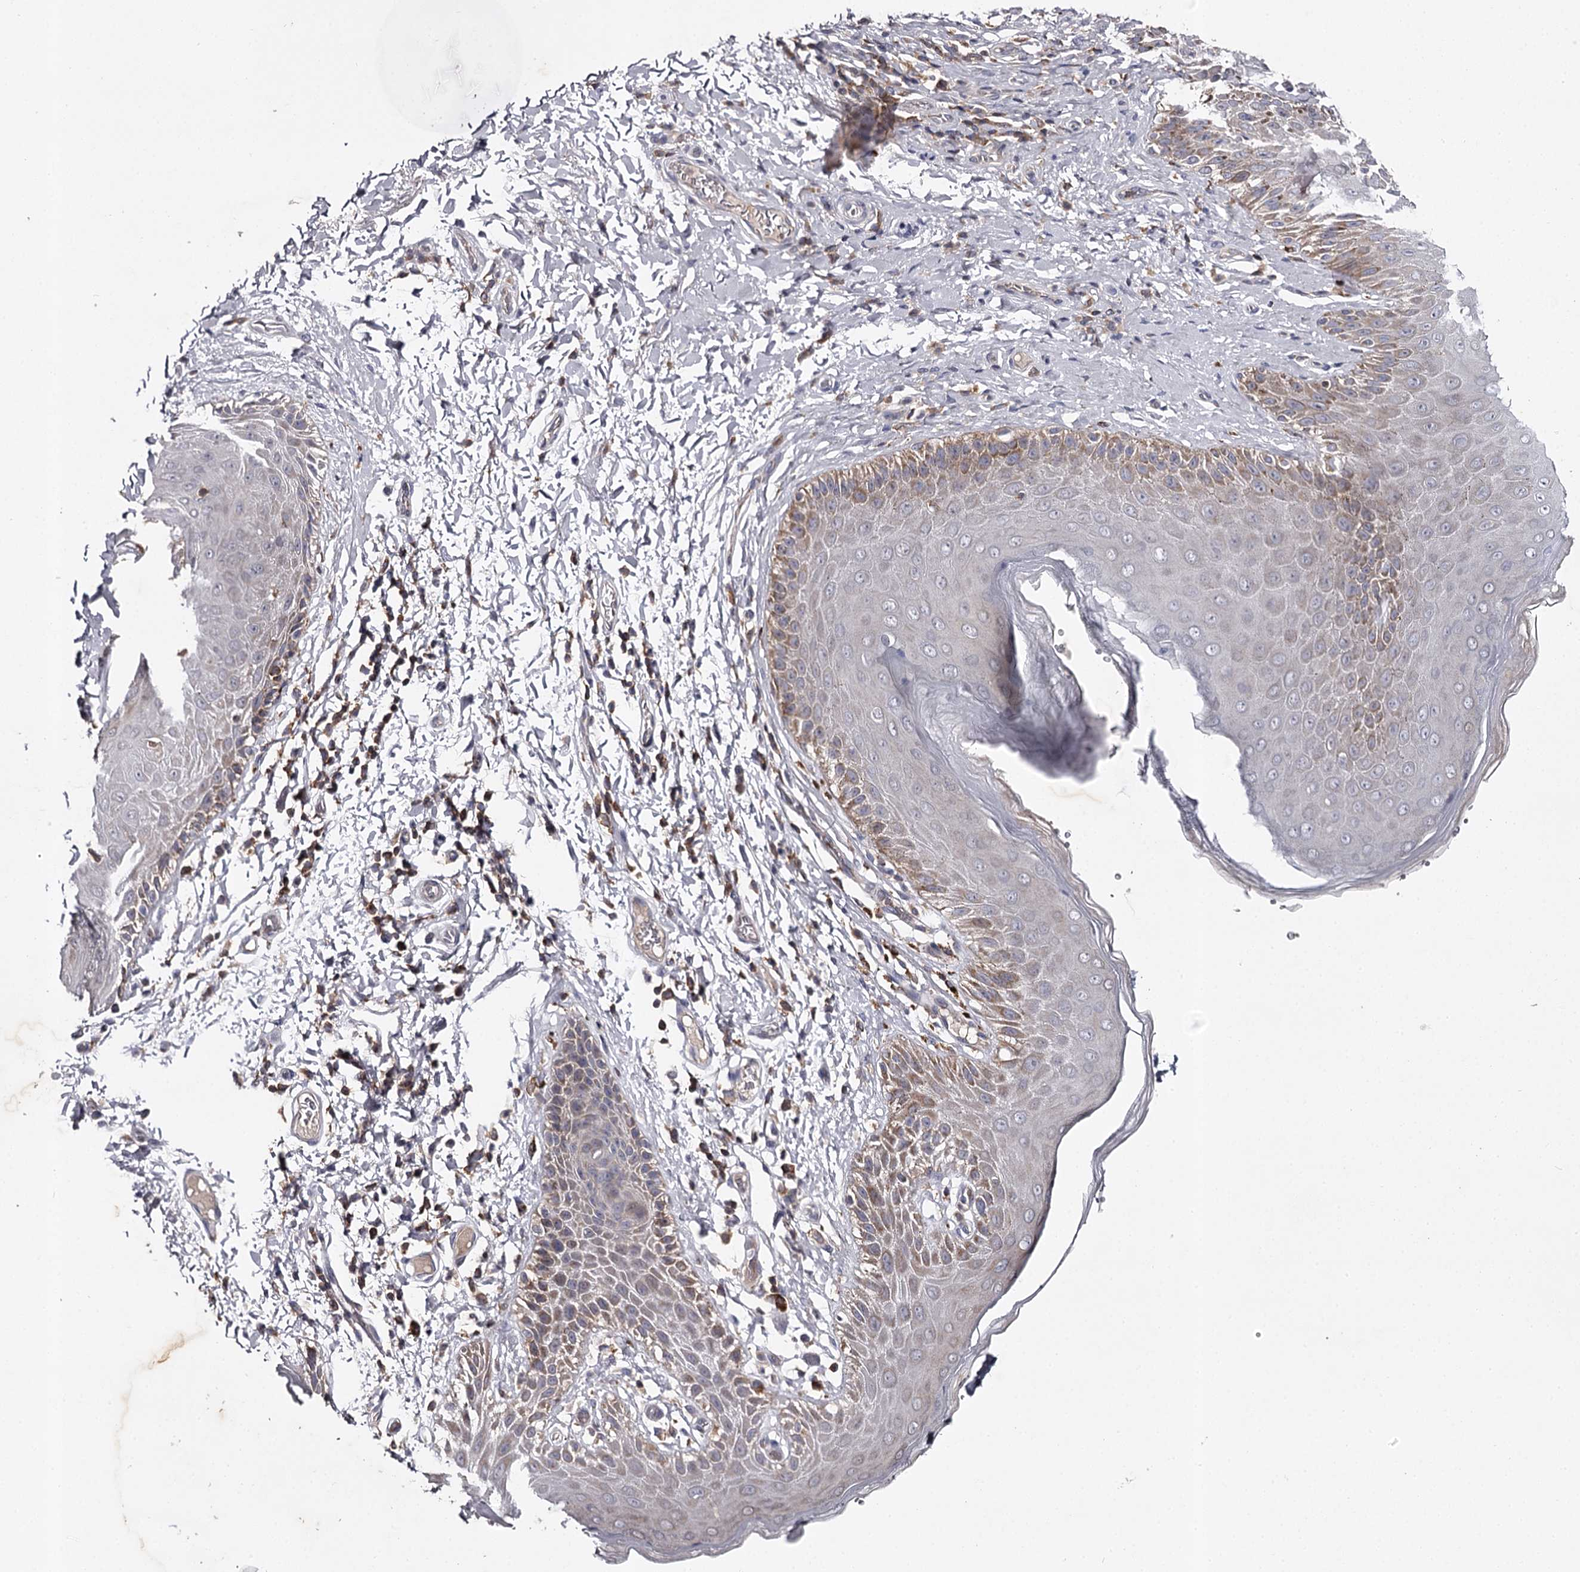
{"staining": {"intensity": "moderate", "quantity": "<25%", "location": "cytoplasmic/membranous"}, "tissue": "skin", "cell_type": "Epidermal cells", "image_type": "normal", "snomed": [{"axis": "morphology", "description": "Normal tissue, NOS"}, {"axis": "topography", "description": "Anal"}], "caption": "Protein staining by IHC demonstrates moderate cytoplasmic/membranous staining in approximately <25% of epidermal cells in normal skin.", "gene": "RASSF6", "patient": {"sex": "male", "age": 44}}